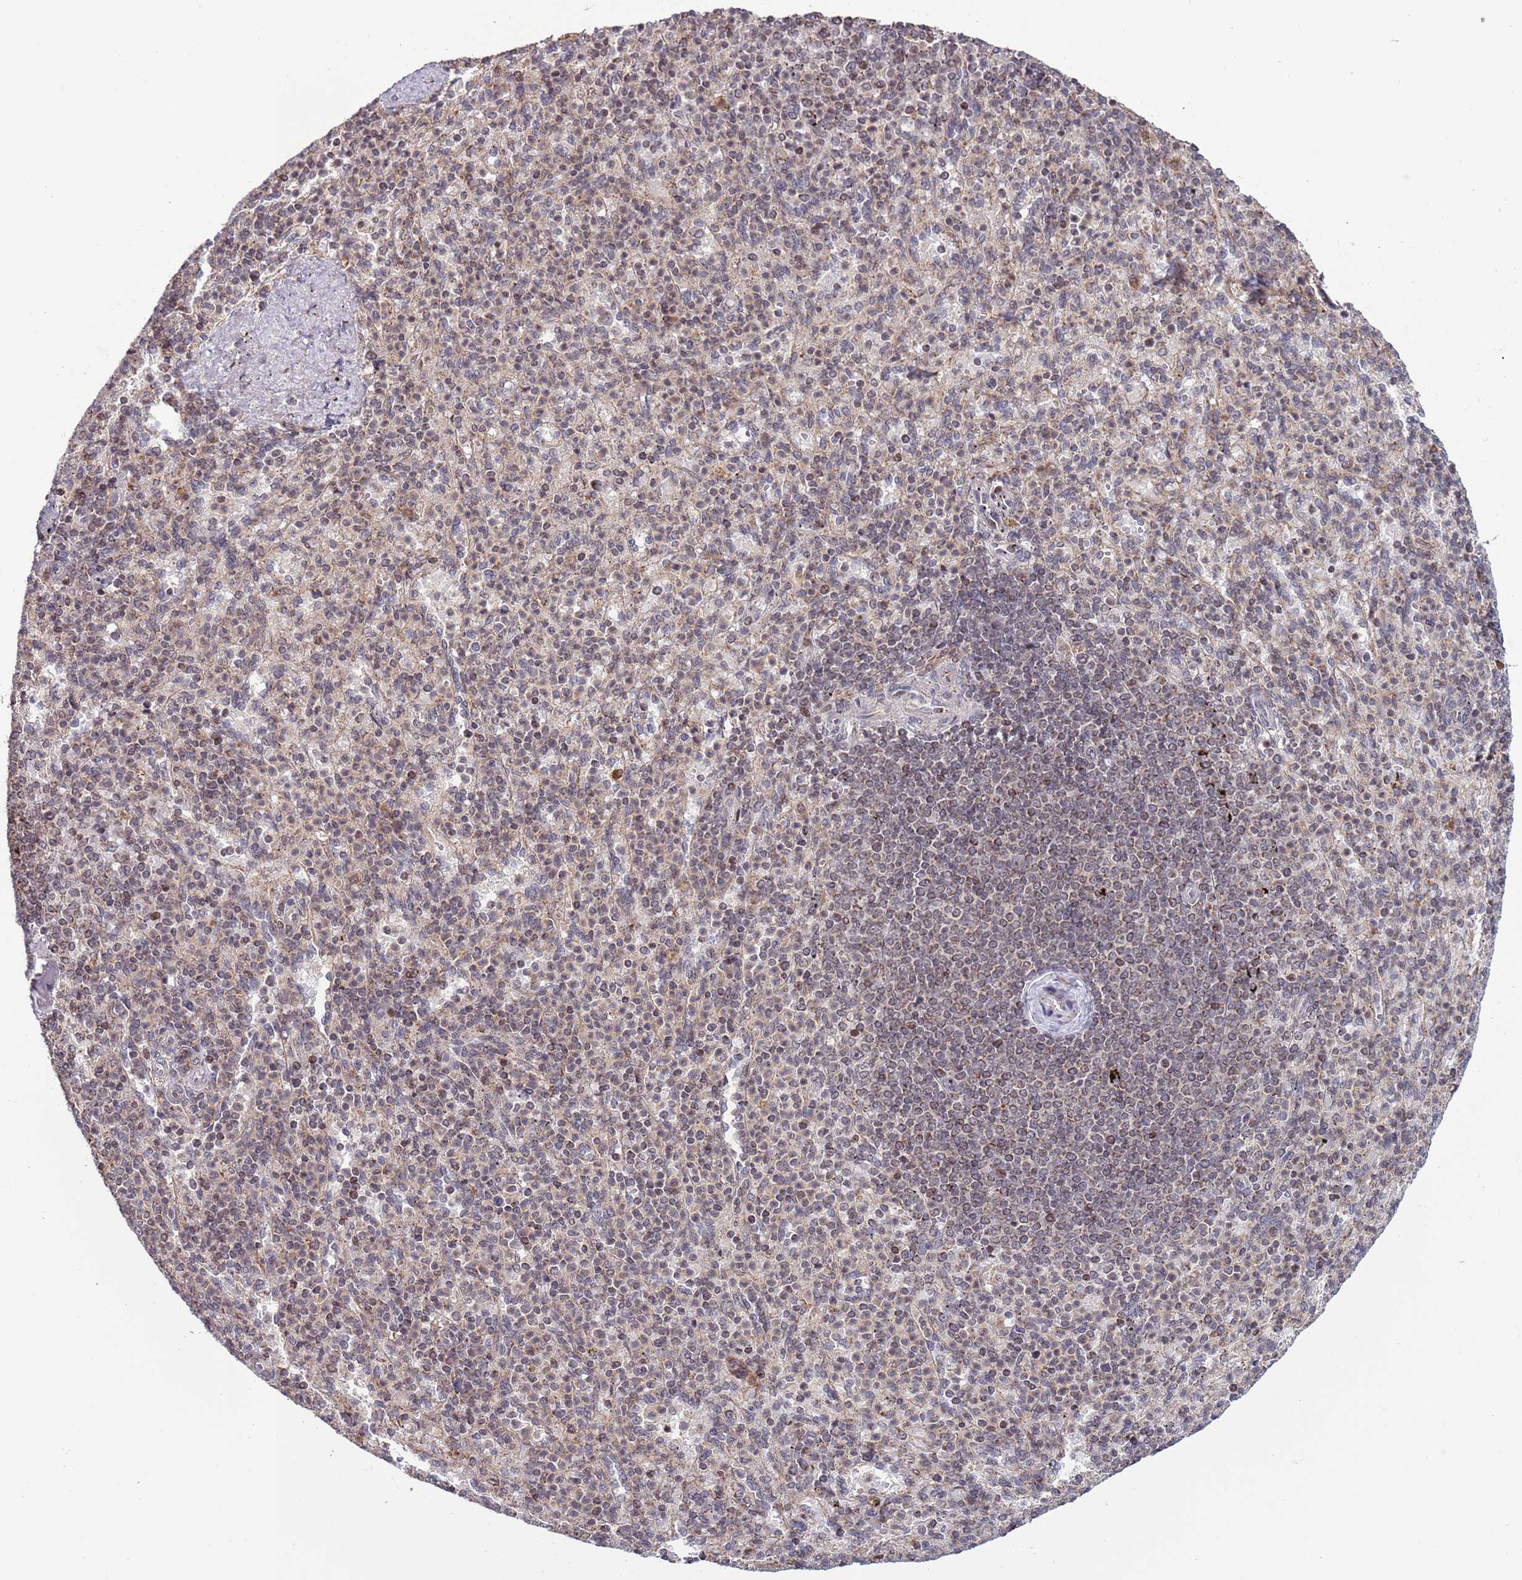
{"staining": {"intensity": "weak", "quantity": "<25%", "location": "cytoplasmic/membranous"}, "tissue": "spleen", "cell_type": "Cells in red pulp", "image_type": "normal", "snomed": [{"axis": "morphology", "description": "Normal tissue, NOS"}, {"axis": "topography", "description": "Spleen"}], "caption": "Immunohistochemistry photomicrograph of unremarkable spleen stained for a protein (brown), which shows no expression in cells in red pulp.", "gene": "RCOR2", "patient": {"sex": "female", "age": 74}}